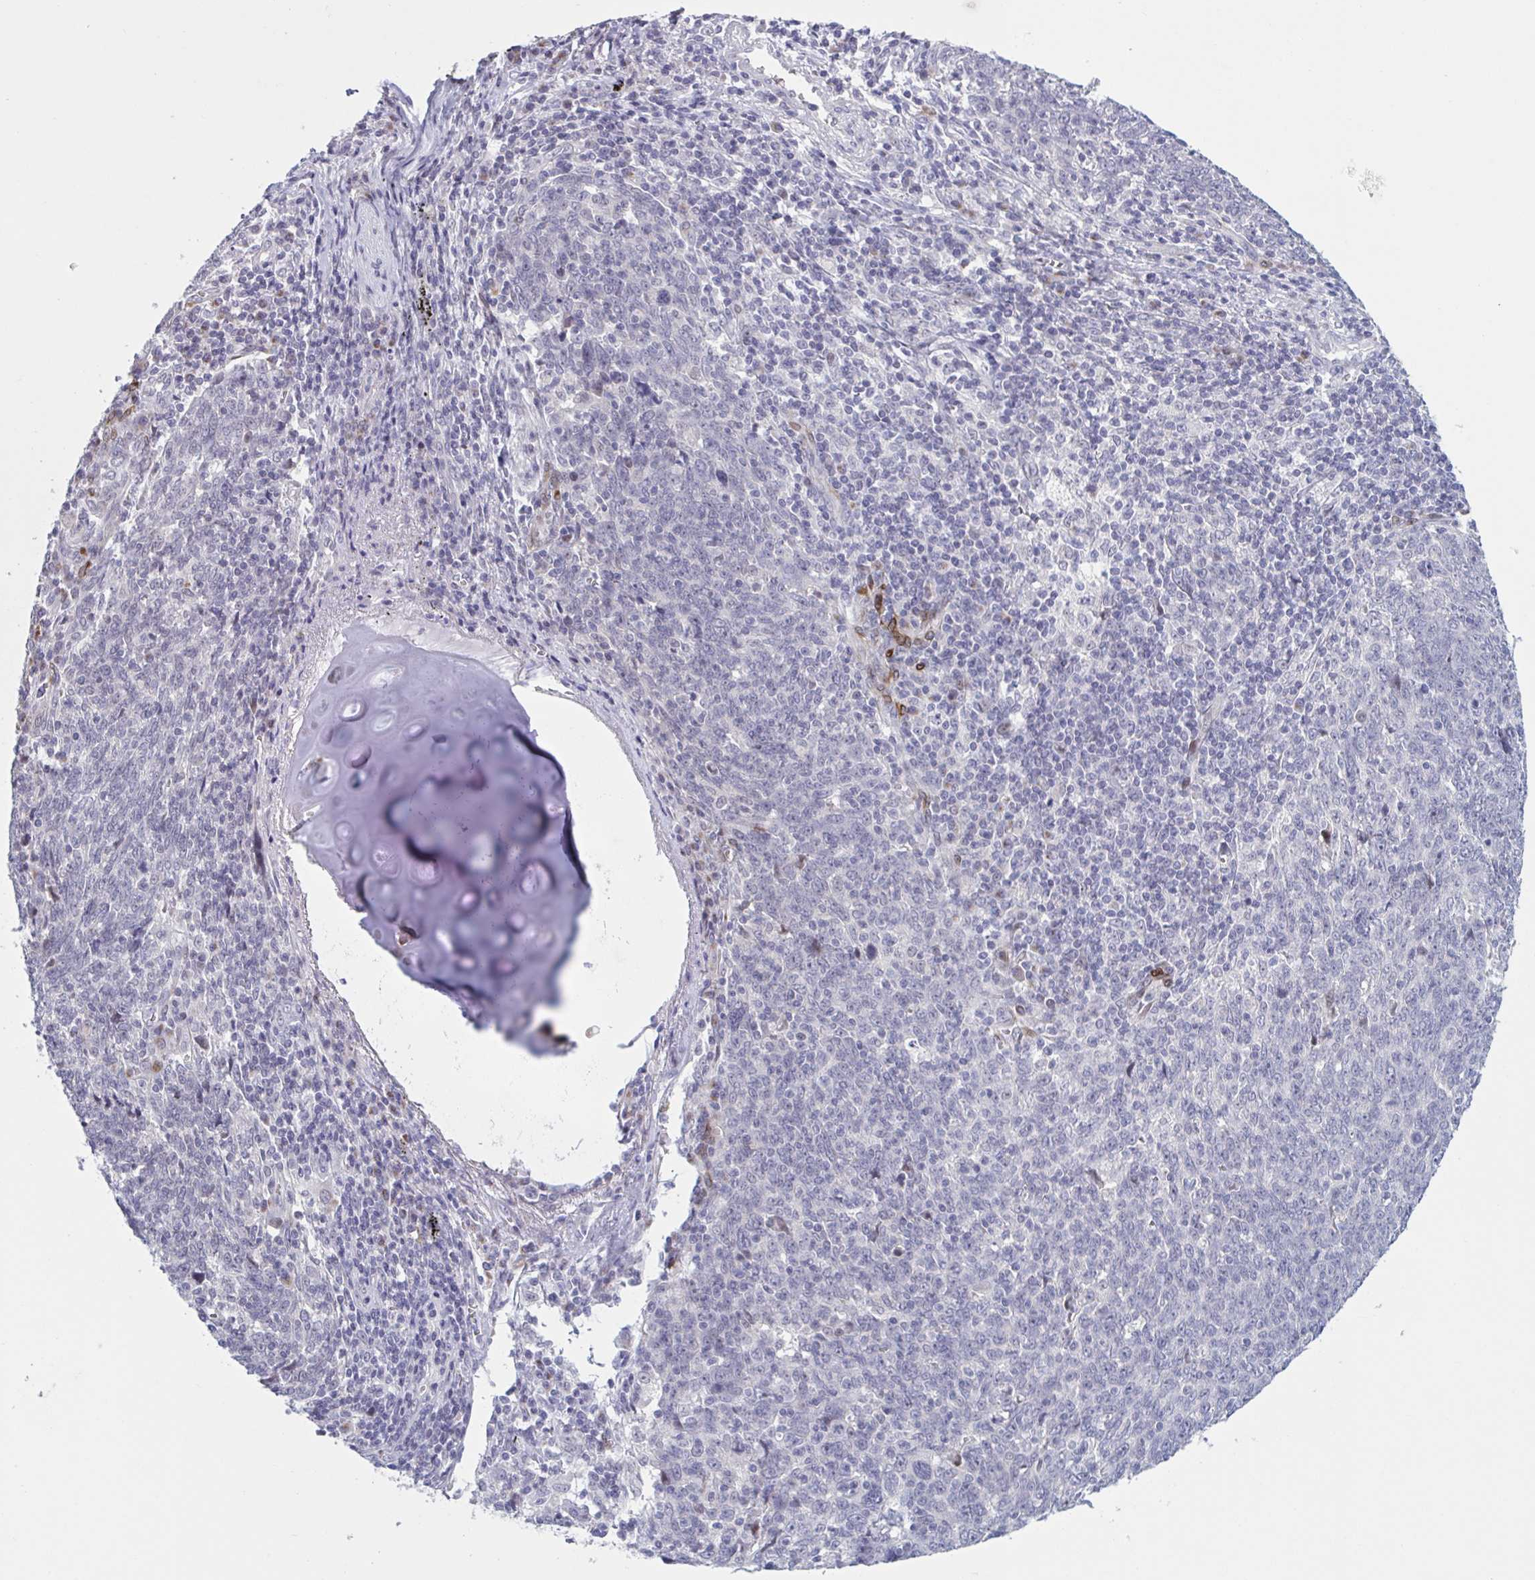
{"staining": {"intensity": "negative", "quantity": "none", "location": "none"}, "tissue": "lung cancer", "cell_type": "Tumor cells", "image_type": "cancer", "snomed": [{"axis": "morphology", "description": "Squamous cell carcinoma, NOS"}, {"axis": "topography", "description": "Lung"}], "caption": "This image is of lung cancer stained with immunohistochemistry (IHC) to label a protein in brown with the nuclei are counter-stained blue. There is no staining in tumor cells.", "gene": "HSD11B2", "patient": {"sex": "female", "age": 72}}